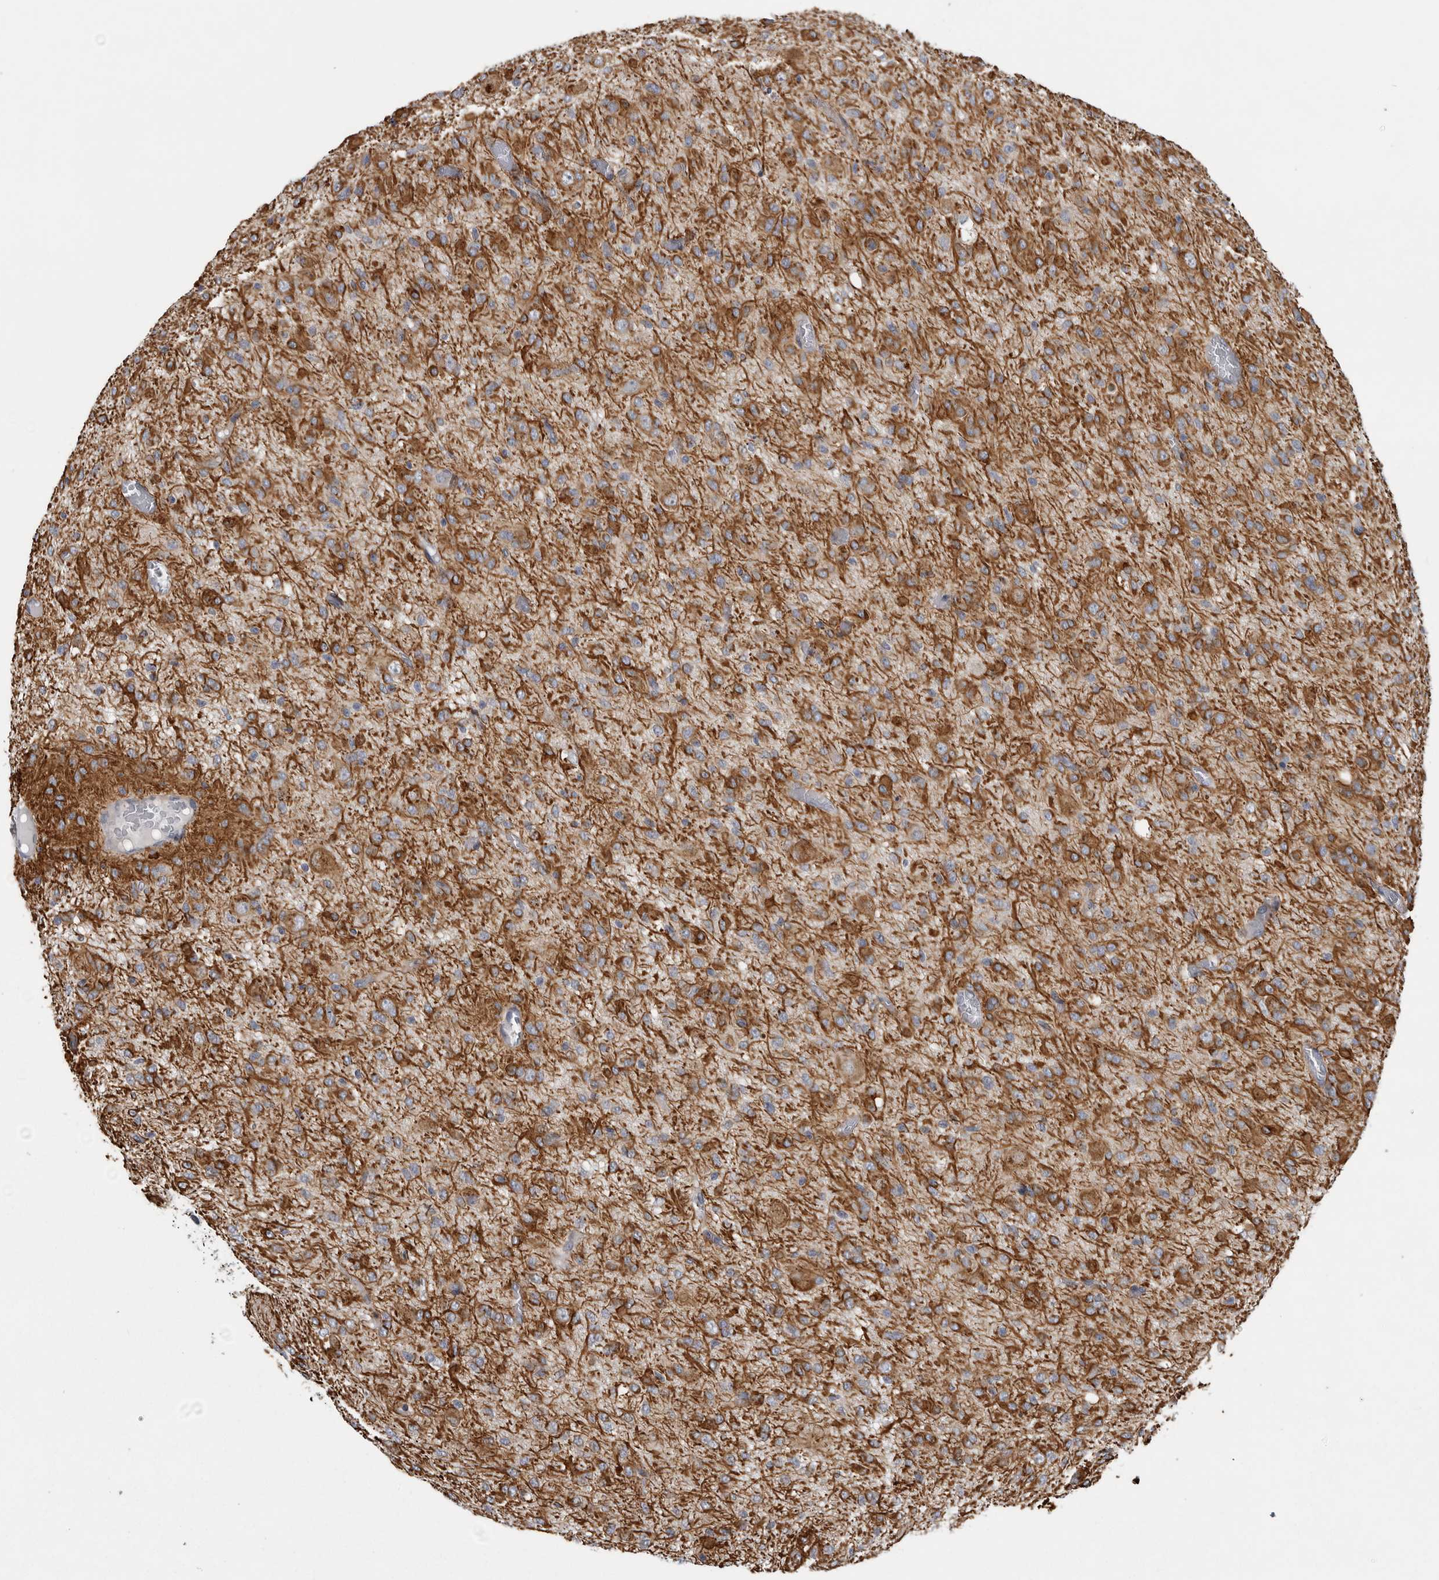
{"staining": {"intensity": "moderate", "quantity": ">75%", "location": "cytoplasmic/membranous"}, "tissue": "glioma", "cell_type": "Tumor cells", "image_type": "cancer", "snomed": [{"axis": "morphology", "description": "Glioma, malignant, High grade"}, {"axis": "topography", "description": "Brain"}], "caption": "Immunohistochemistry of human malignant glioma (high-grade) exhibits medium levels of moderate cytoplasmic/membranous positivity in approximately >75% of tumor cells. The protein is stained brown, and the nuclei are stained in blue (DAB (3,3'-diaminobenzidine) IHC with brightfield microscopy, high magnification).", "gene": "ATXN2", "patient": {"sex": "female", "age": 59}}